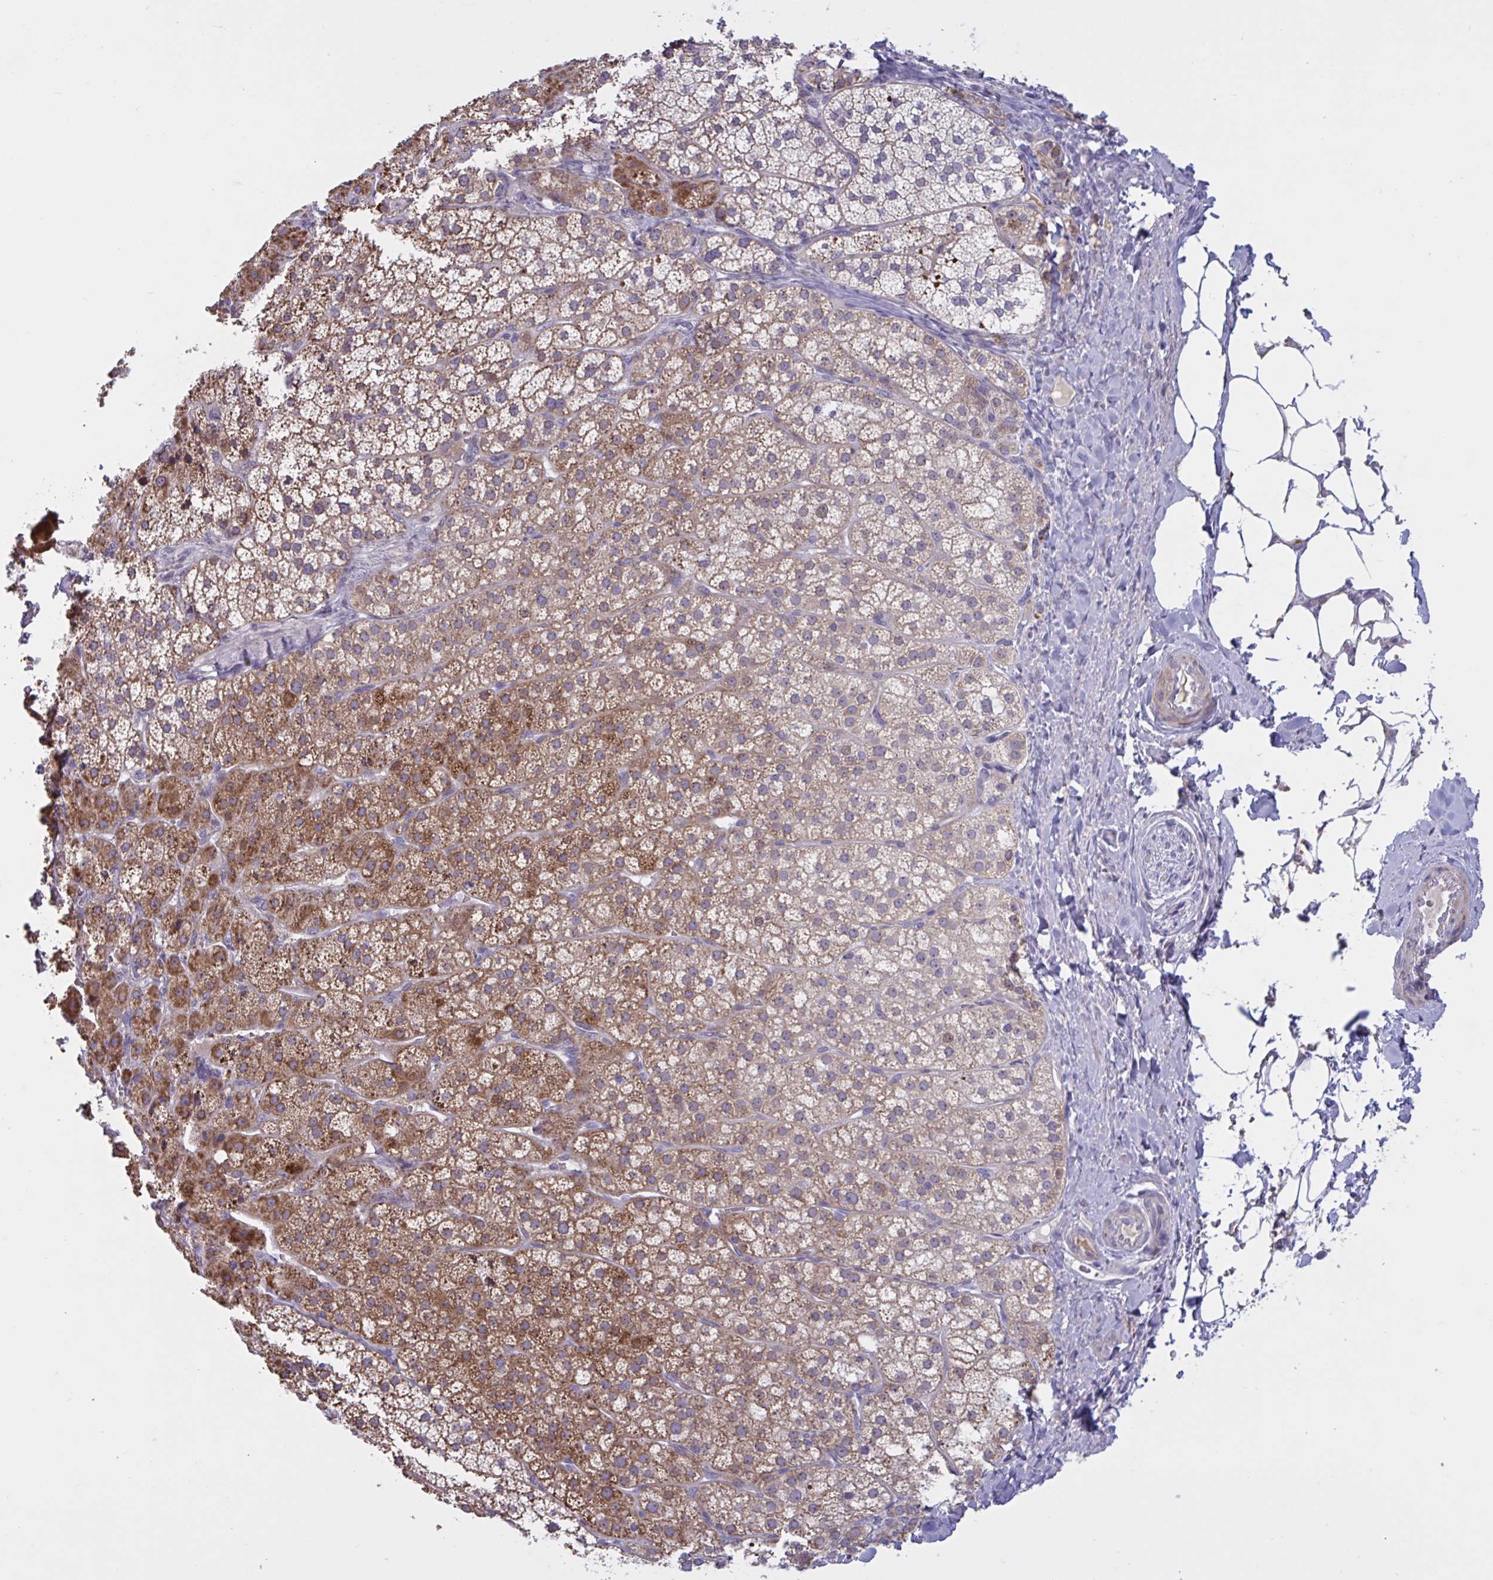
{"staining": {"intensity": "moderate", "quantity": ">75%", "location": "cytoplasmic/membranous"}, "tissue": "adrenal gland", "cell_type": "Glandular cells", "image_type": "normal", "snomed": [{"axis": "morphology", "description": "Normal tissue, NOS"}, {"axis": "topography", "description": "Adrenal gland"}], "caption": "High-power microscopy captured an immunohistochemistry histopathology image of benign adrenal gland, revealing moderate cytoplasmic/membranous positivity in about >75% of glandular cells. Ihc stains the protein of interest in brown and the nuclei are stained blue.", "gene": "VWC2", "patient": {"sex": "male", "age": 53}}